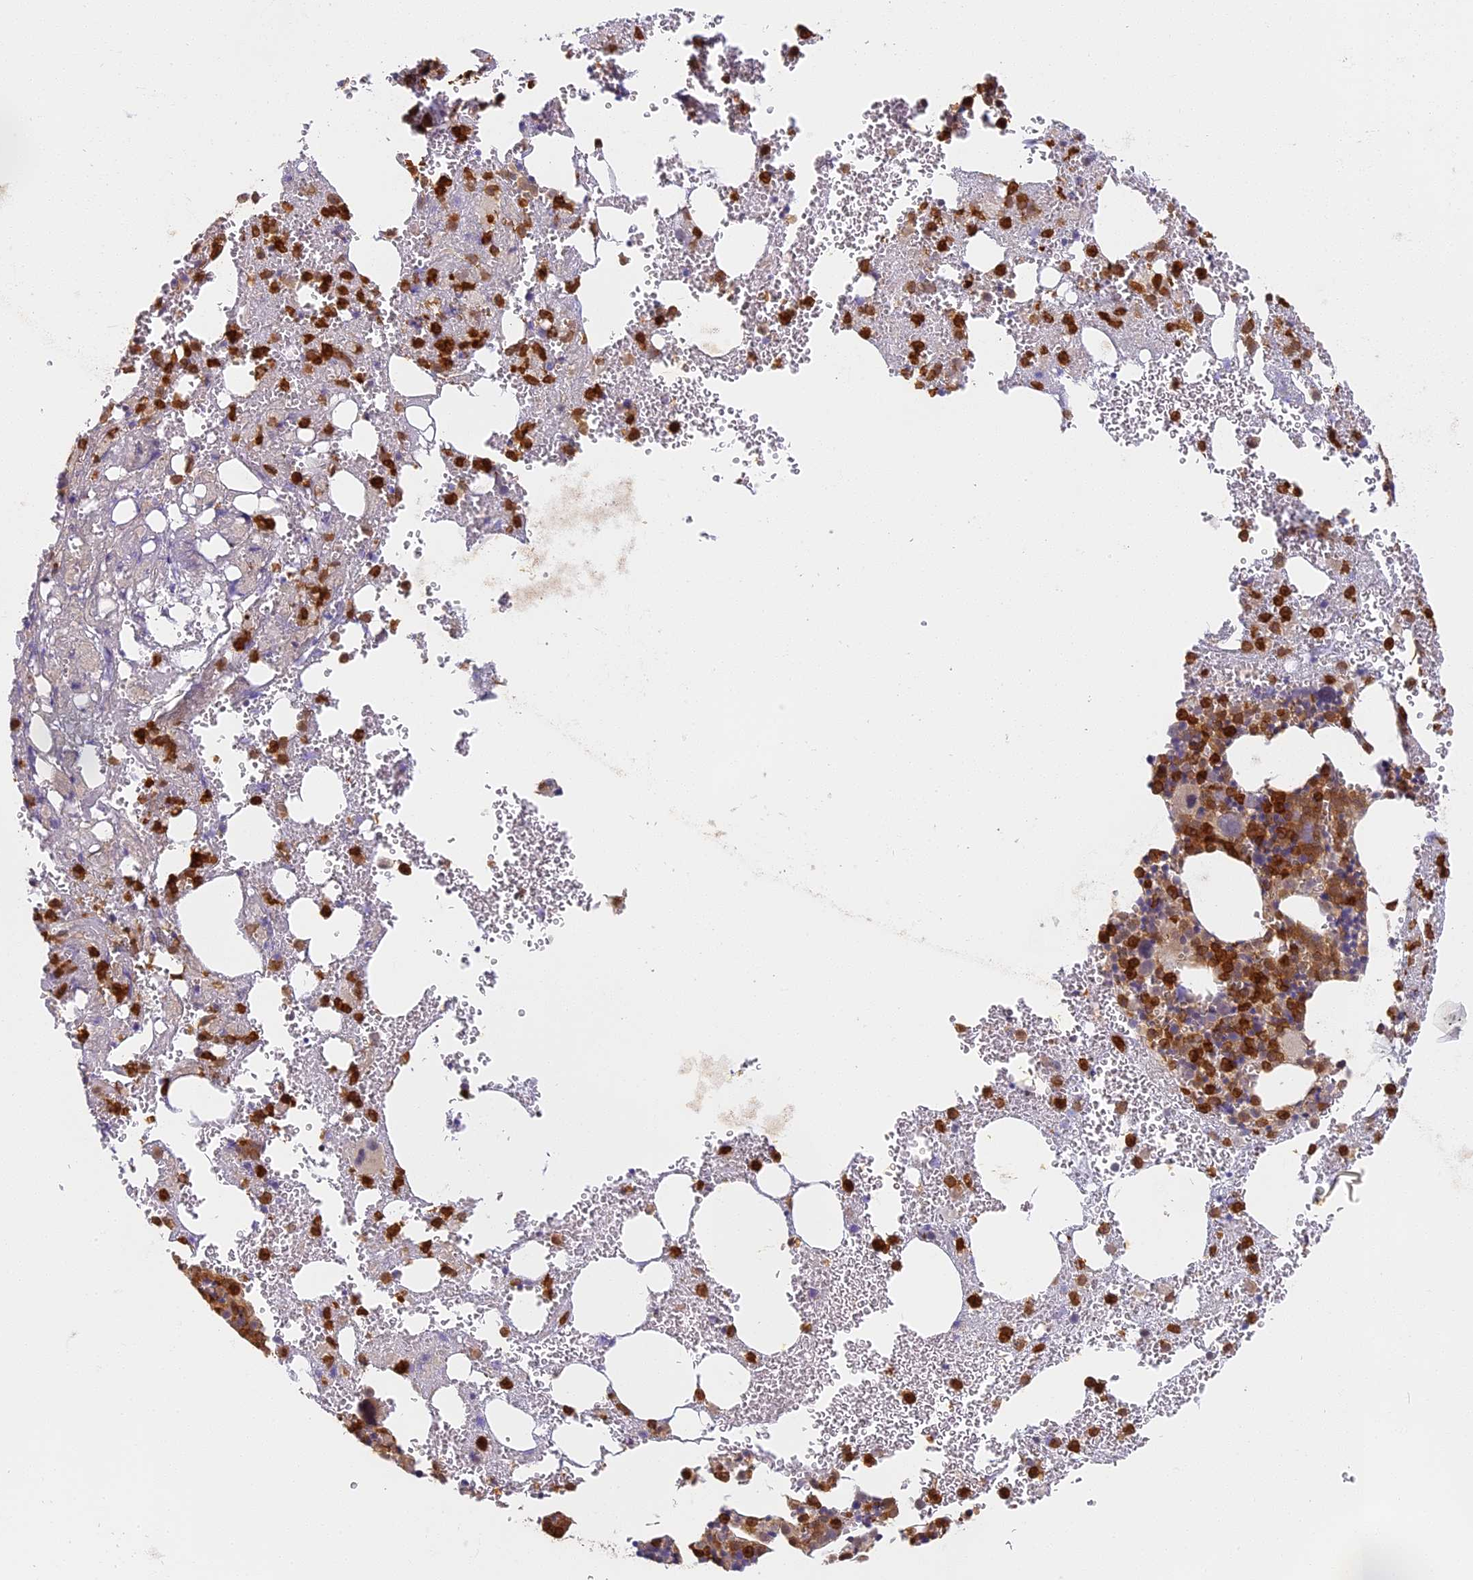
{"staining": {"intensity": "strong", "quantity": "25%-75%", "location": "cytoplasmic/membranous"}, "tissue": "bone marrow", "cell_type": "Hematopoietic cells", "image_type": "normal", "snomed": [{"axis": "morphology", "description": "Normal tissue, NOS"}, {"axis": "topography", "description": "Bone marrow"}], "caption": "Normal bone marrow displays strong cytoplasmic/membranous positivity in about 25%-75% of hematopoietic cells, visualized by immunohistochemistry.", "gene": "NCF4", "patient": {"sex": "male", "age": 61}}